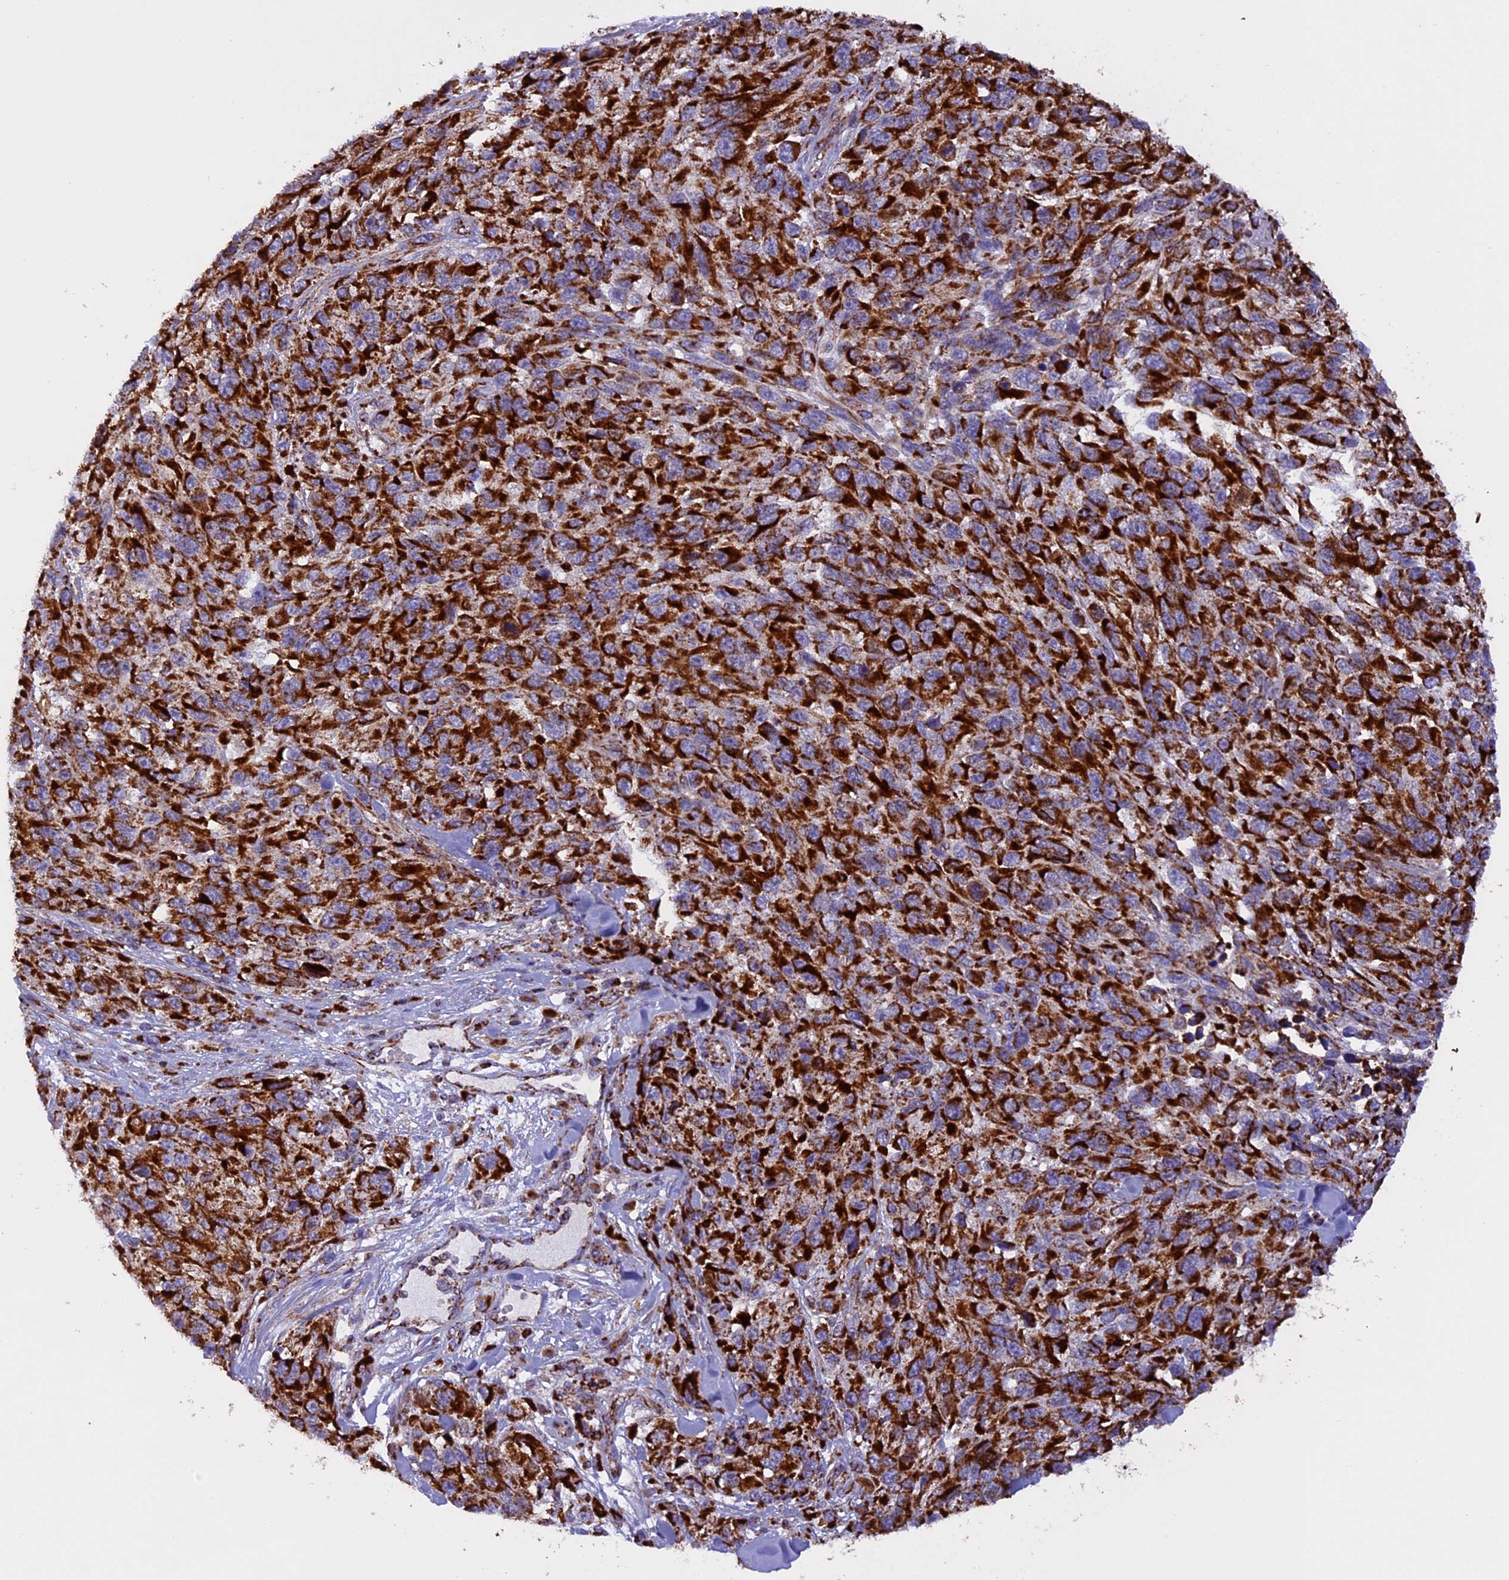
{"staining": {"intensity": "strong", "quantity": ">75%", "location": "cytoplasmic/membranous"}, "tissue": "melanoma", "cell_type": "Tumor cells", "image_type": "cancer", "snomed": [{"axis": "morphology", "description": "Malignant melanoma, NOS"}, {"axis": "topography", "description": "Skin"}], "caption": "A brown stain highlights strong cytoplasmic/membranous staining of a protein in human malignant melanoma tumor cells. (DAB (3,3'-diaminobenzidine) IHC with brightfield microscopy, high magnification).", "gene": "UQCRB", "patient": {"sex": "female", "age": 96}}